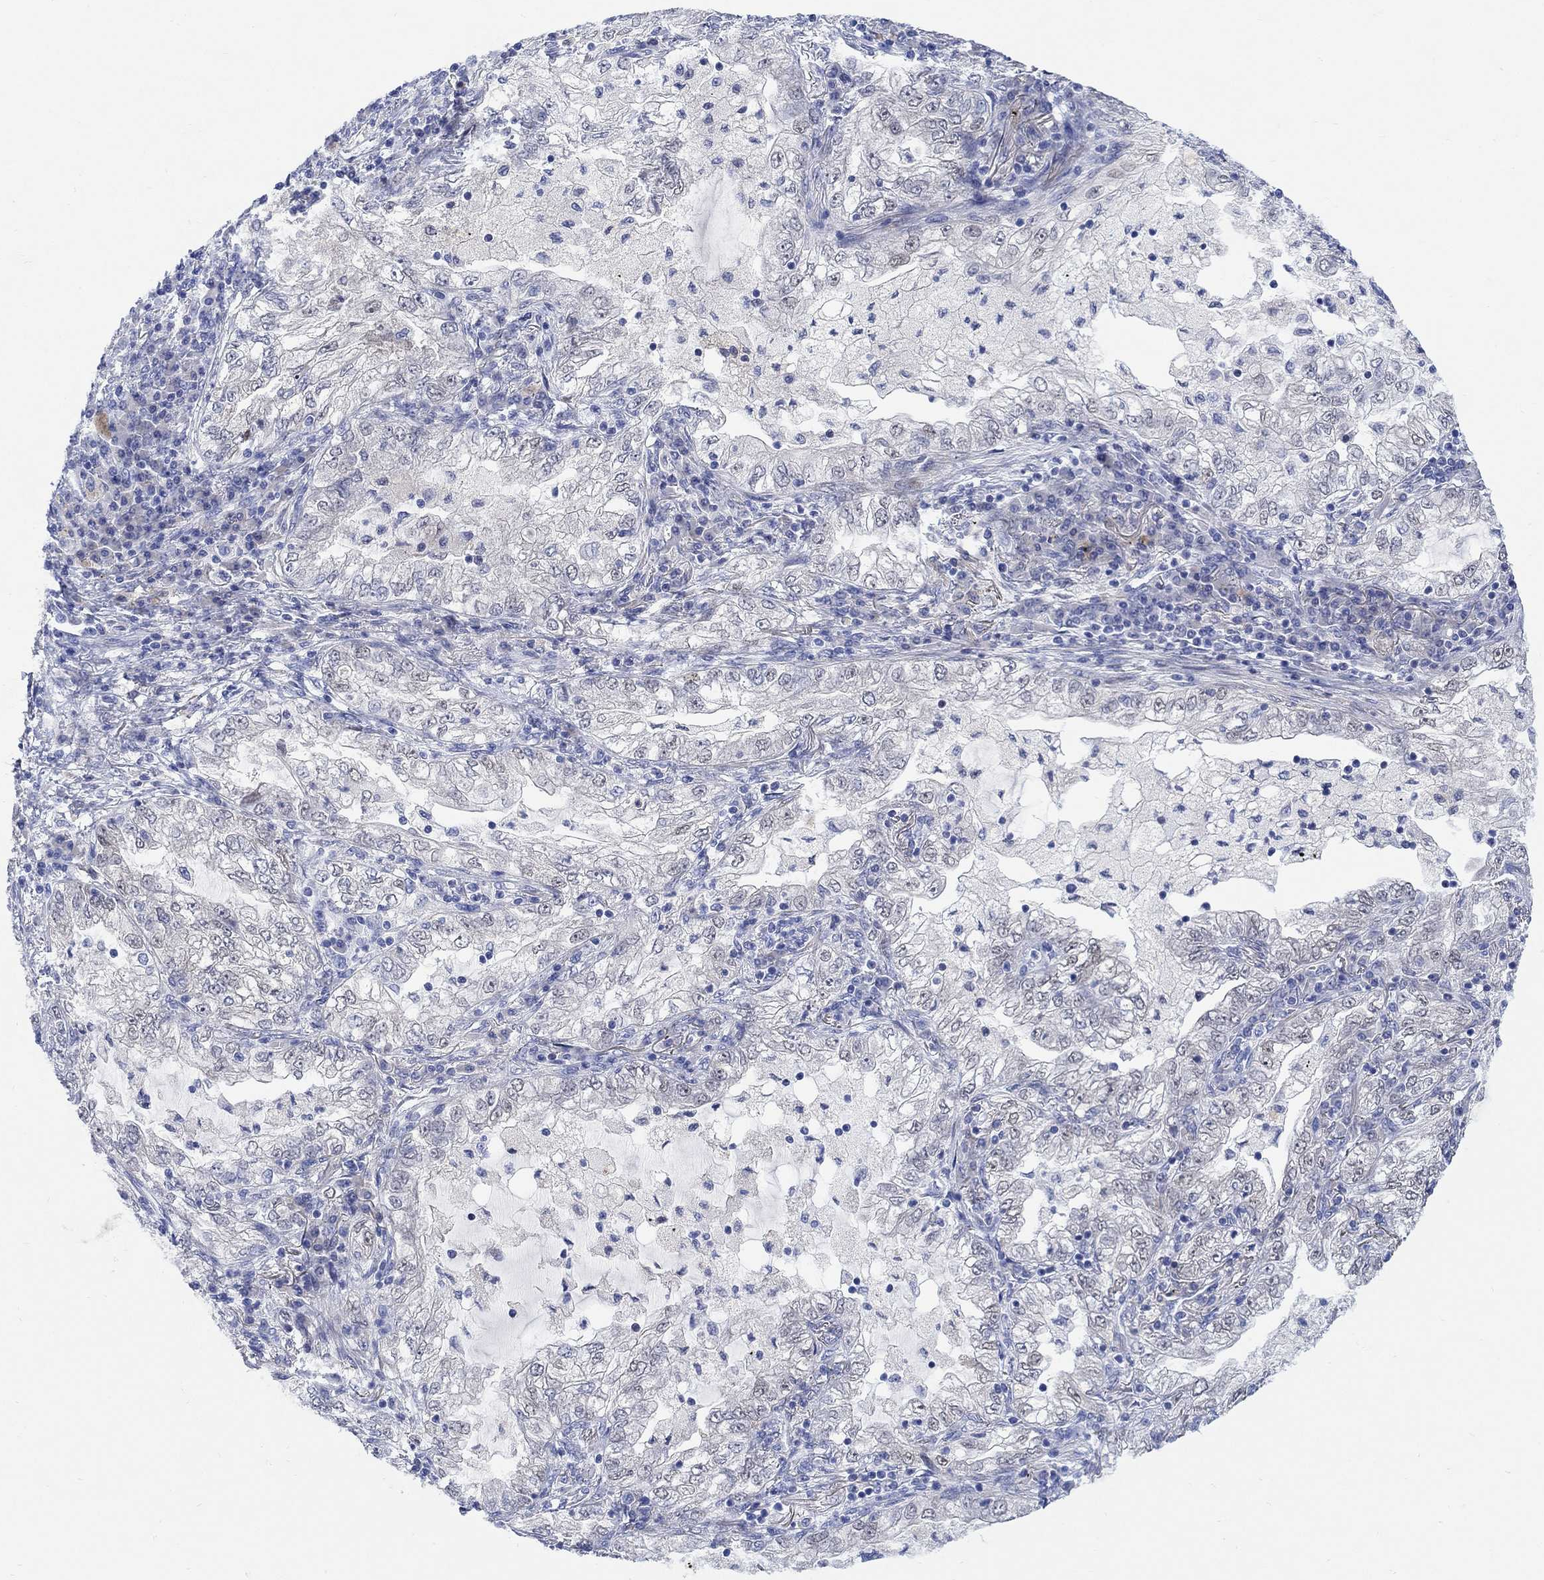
{"staining": {"intensity": "negative", "quantity": "none", "location": "none"}, "tissue": "lung cancer", "cell_type": "Tumor cells", "image_type": "cancer", "snomed": [{"axis": "morphology", "description": "Adenocarcinoma, NOS"}, {"axis": "topography", "description": "Lung"}], "caption": "This histopathology image is of adenocarcinoma (lung) stained with IHC to label a protein in brown with the nuclei are counter-stained blue. There is no expression in tumor cells.", "gene": "MYL1", "patient": {"sex": "female", "age": 73}}